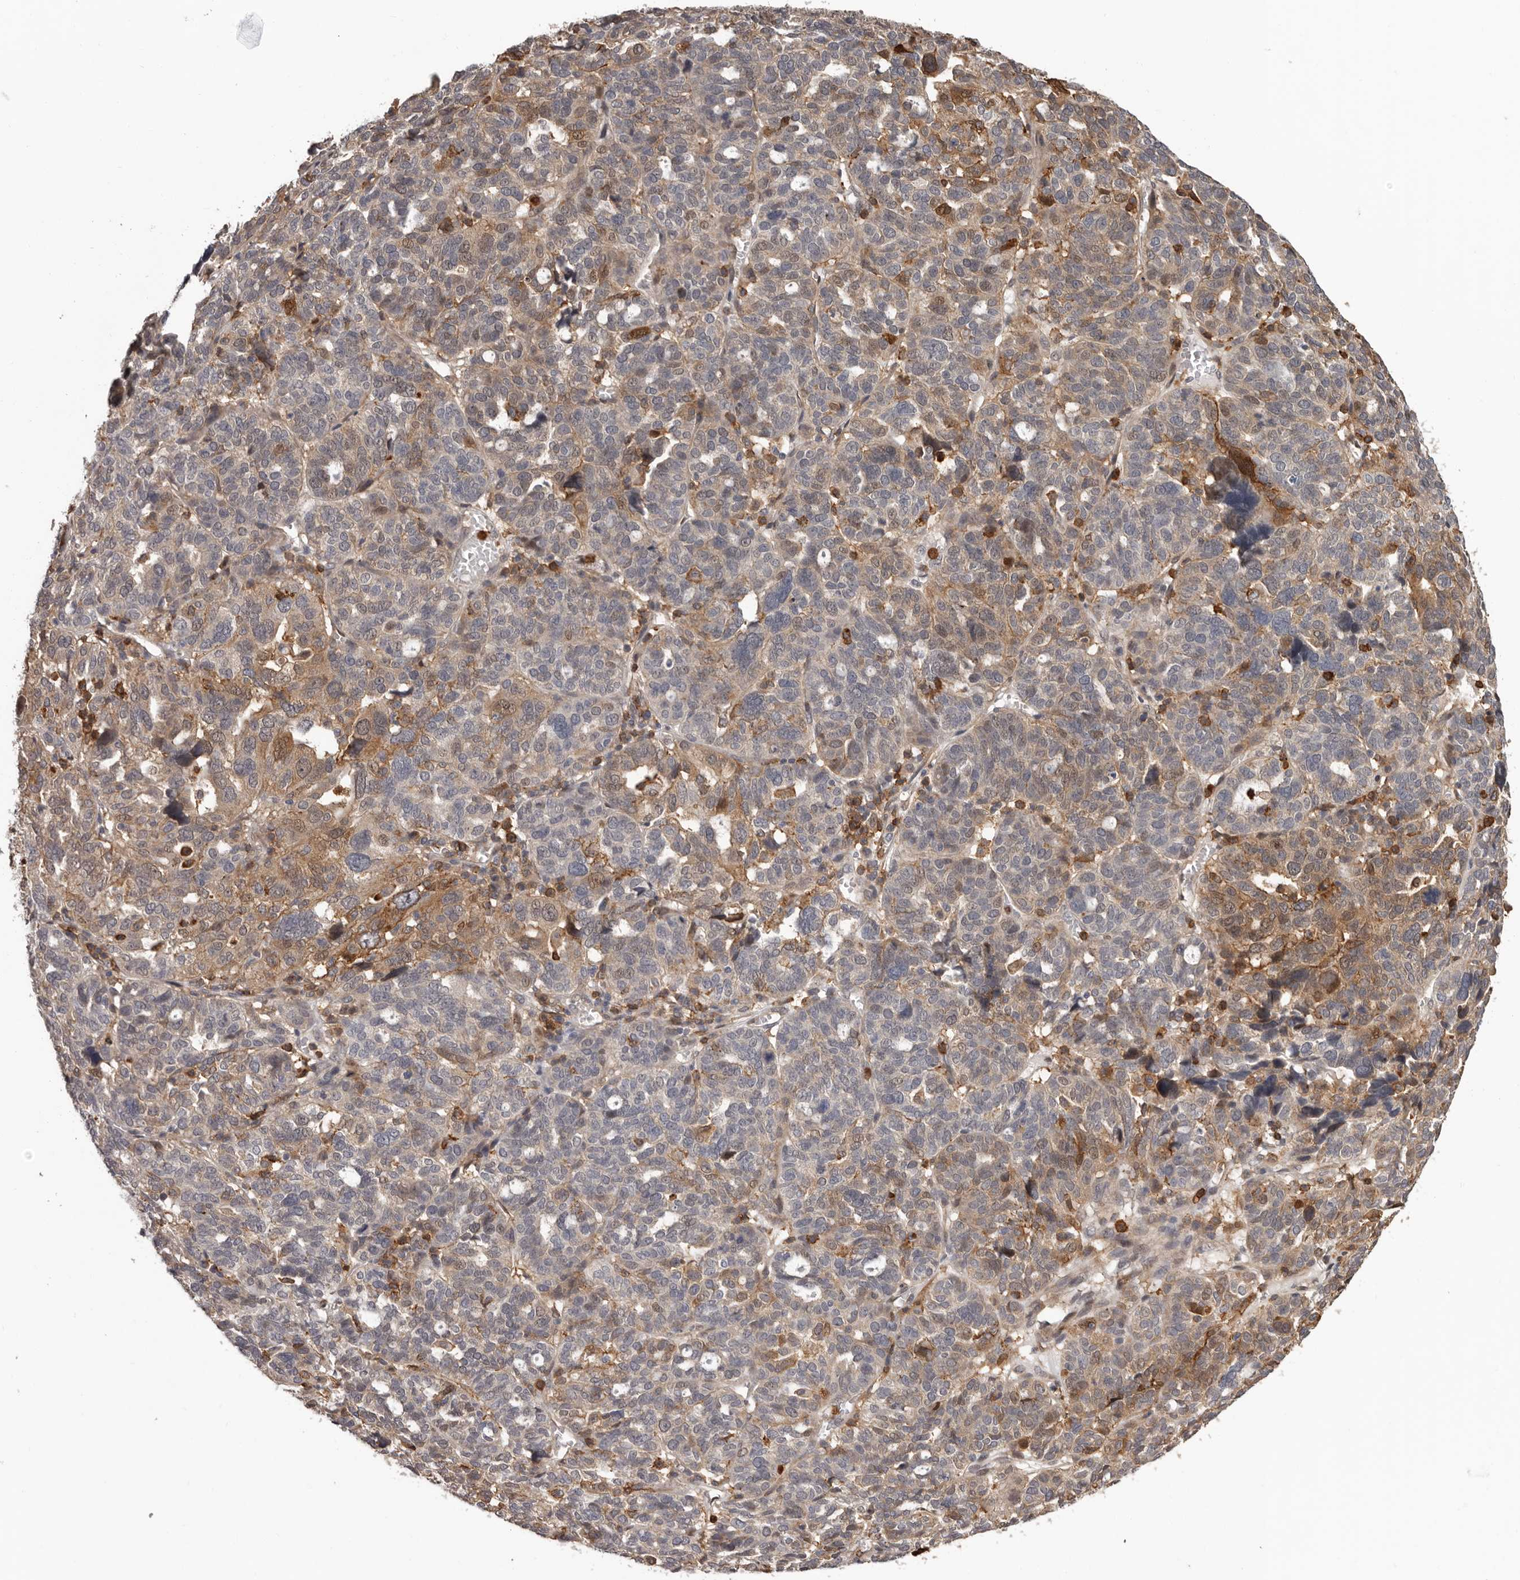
{"staining": {"intensity": "moderate", "quantity": "25%-75%", "location": "cytoplasmic/membranous,nuclear"}, "tissue": "ovarian cancer", "cell_type": "Tumor cells", "image_type": "cancer", "snomed": [{"axis": "morphology", "description": "Cystadenocarcinoma, serous, NOS"}, {"axis": "topography", "description": "Ovary"}], "caption": "IHC micrograph of neoplastic tissue: serous cystadenocarcinoma (ovarian) stained using IHC reveals medium levels of moderate protein expression localized specifically in the cytoplasmic/membranous and nuclear of tumor cells, appearing as a cytoplasmic/membranous and nuclear brown color.", "gene": "PRR12", "patient": {"sex": "female", "age": 59}}